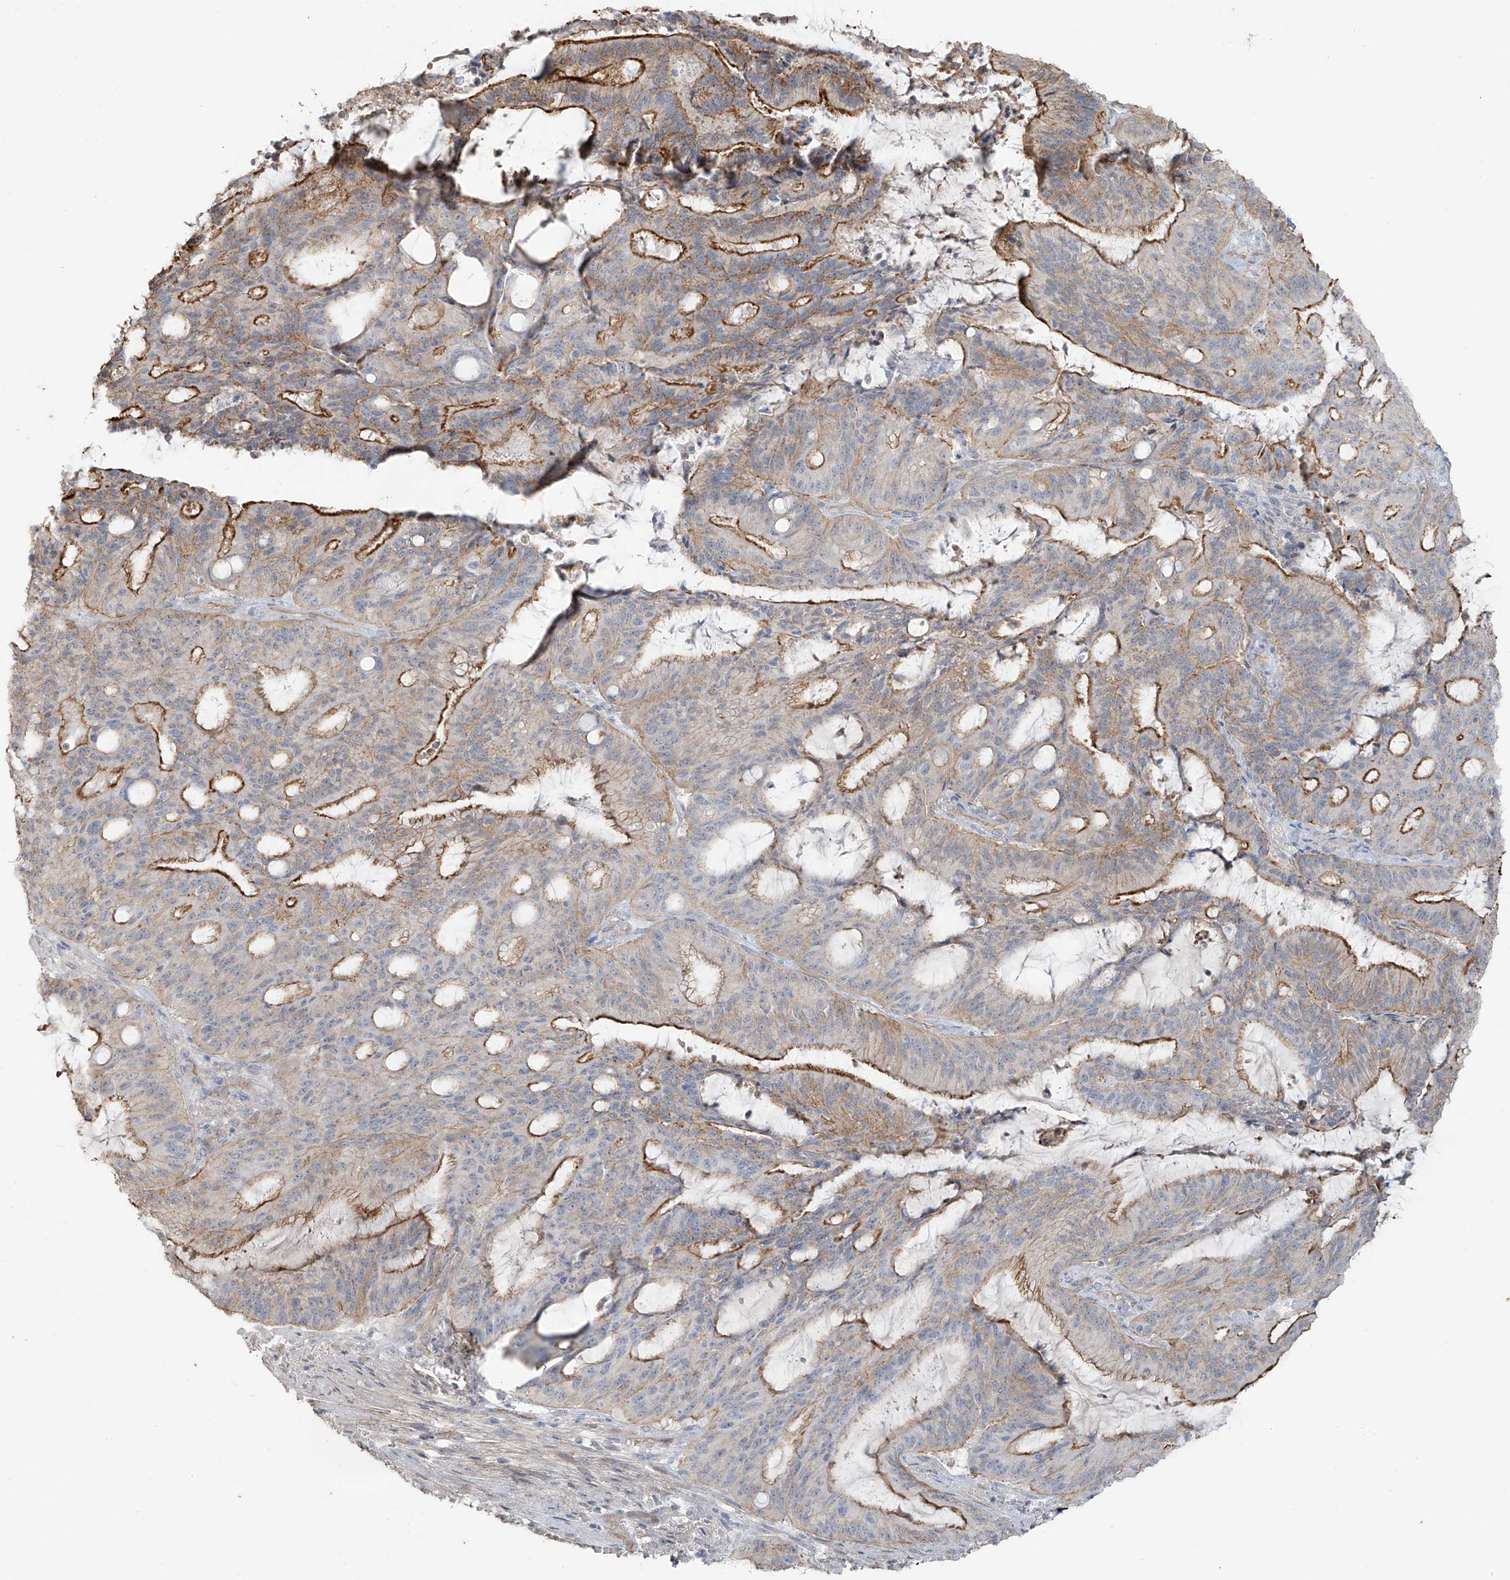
{"staining": {"intensity": "moderate", "quantity": "25%-75%", "location": "cytoplasmic/membranous"}, "tissue": "liver cancer", "cell_type": "Tumor cells", "image_type": "cancer", "snomed": [{"axis": "morphology", "description": "Normal tissue, NOS"}, {"axis": "morphology", "description": "Cholangiocarcinoma"}, {"axis": "topography", "description": "Liver"}, {"axis": "topography", "description": "Peripheral nerve tissue"}], "caption": "A micrograph of human liver cancer stained for a protein demonstrates moderate cytoplasmic/membranous brown staining in tumor cells.", "gene": "TUBE1", "patient": {"sex": "female", "age": 73}}